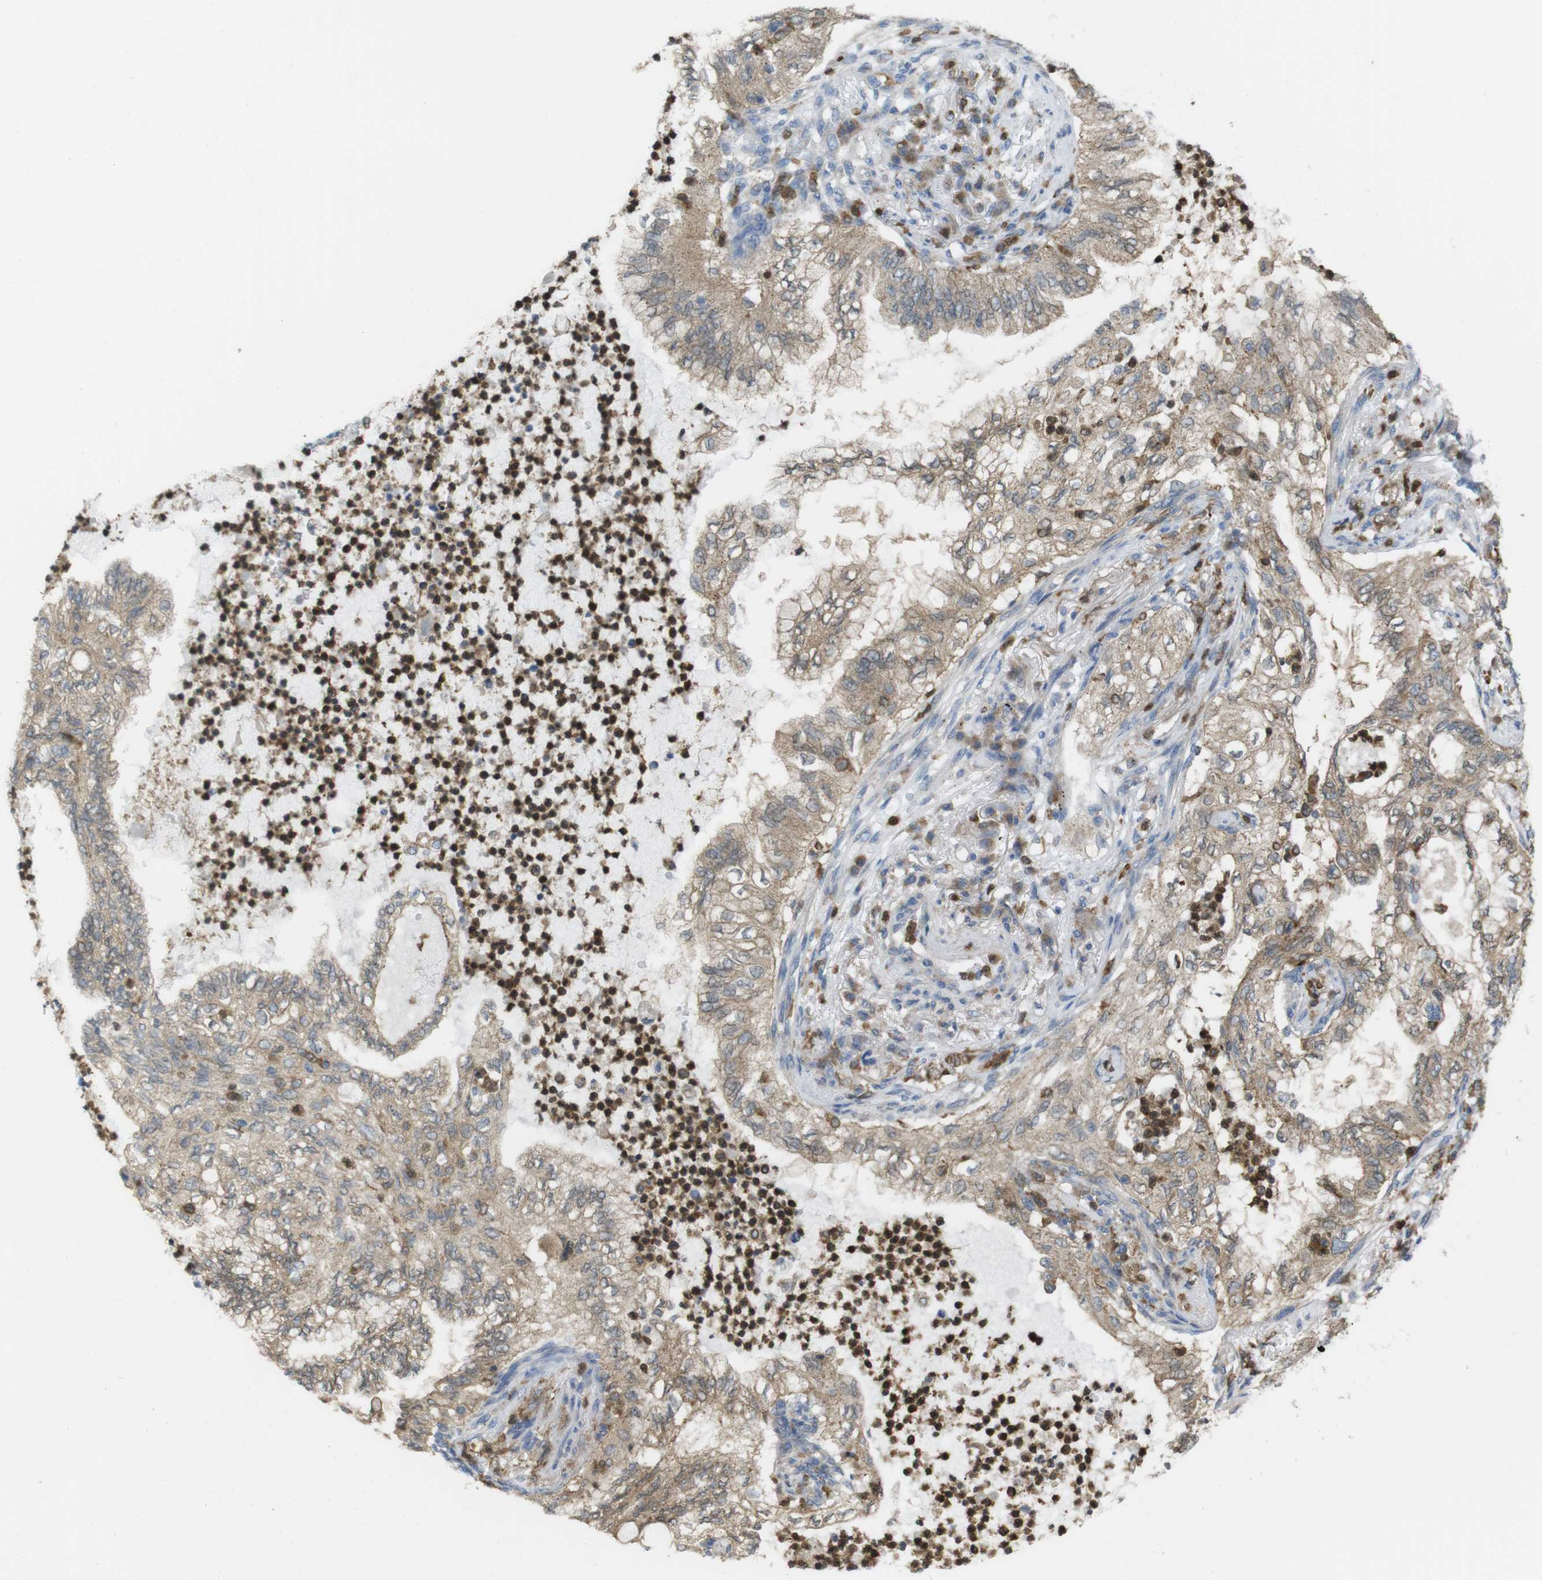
{"staining": {"intensity": "weak", "quantity": ">75%", "location": "cytoplasmic/membranous"}, "tissue": "lung cancer", "cell_type": "Tumor cells", "image_type": "cancer", "snomed": [{"axis": "morphology", "description": "Normal tissue, NOS"}, {"axis": "morphology", "description": "Adenocarcinoma, NOS"}, {"axis": "topography", "description": "Bronchus"}, {"axis": "topography", "description": "Lung"}], "caption": "Immunohistochemistry staining of lung cancer (adenocarcinoma), which reveals low levels of weak cytoplasmic/membranous positivity in about >75% of tumor cells indicating weak cytoplasmic/membranous protein positivity. The staining was performed using DAB (brown) for protein detection and nuclei were counterstained in hematoxylin (blue).", "gene": "PRKCD", "patient": {"sex": "female", "age": 70}}